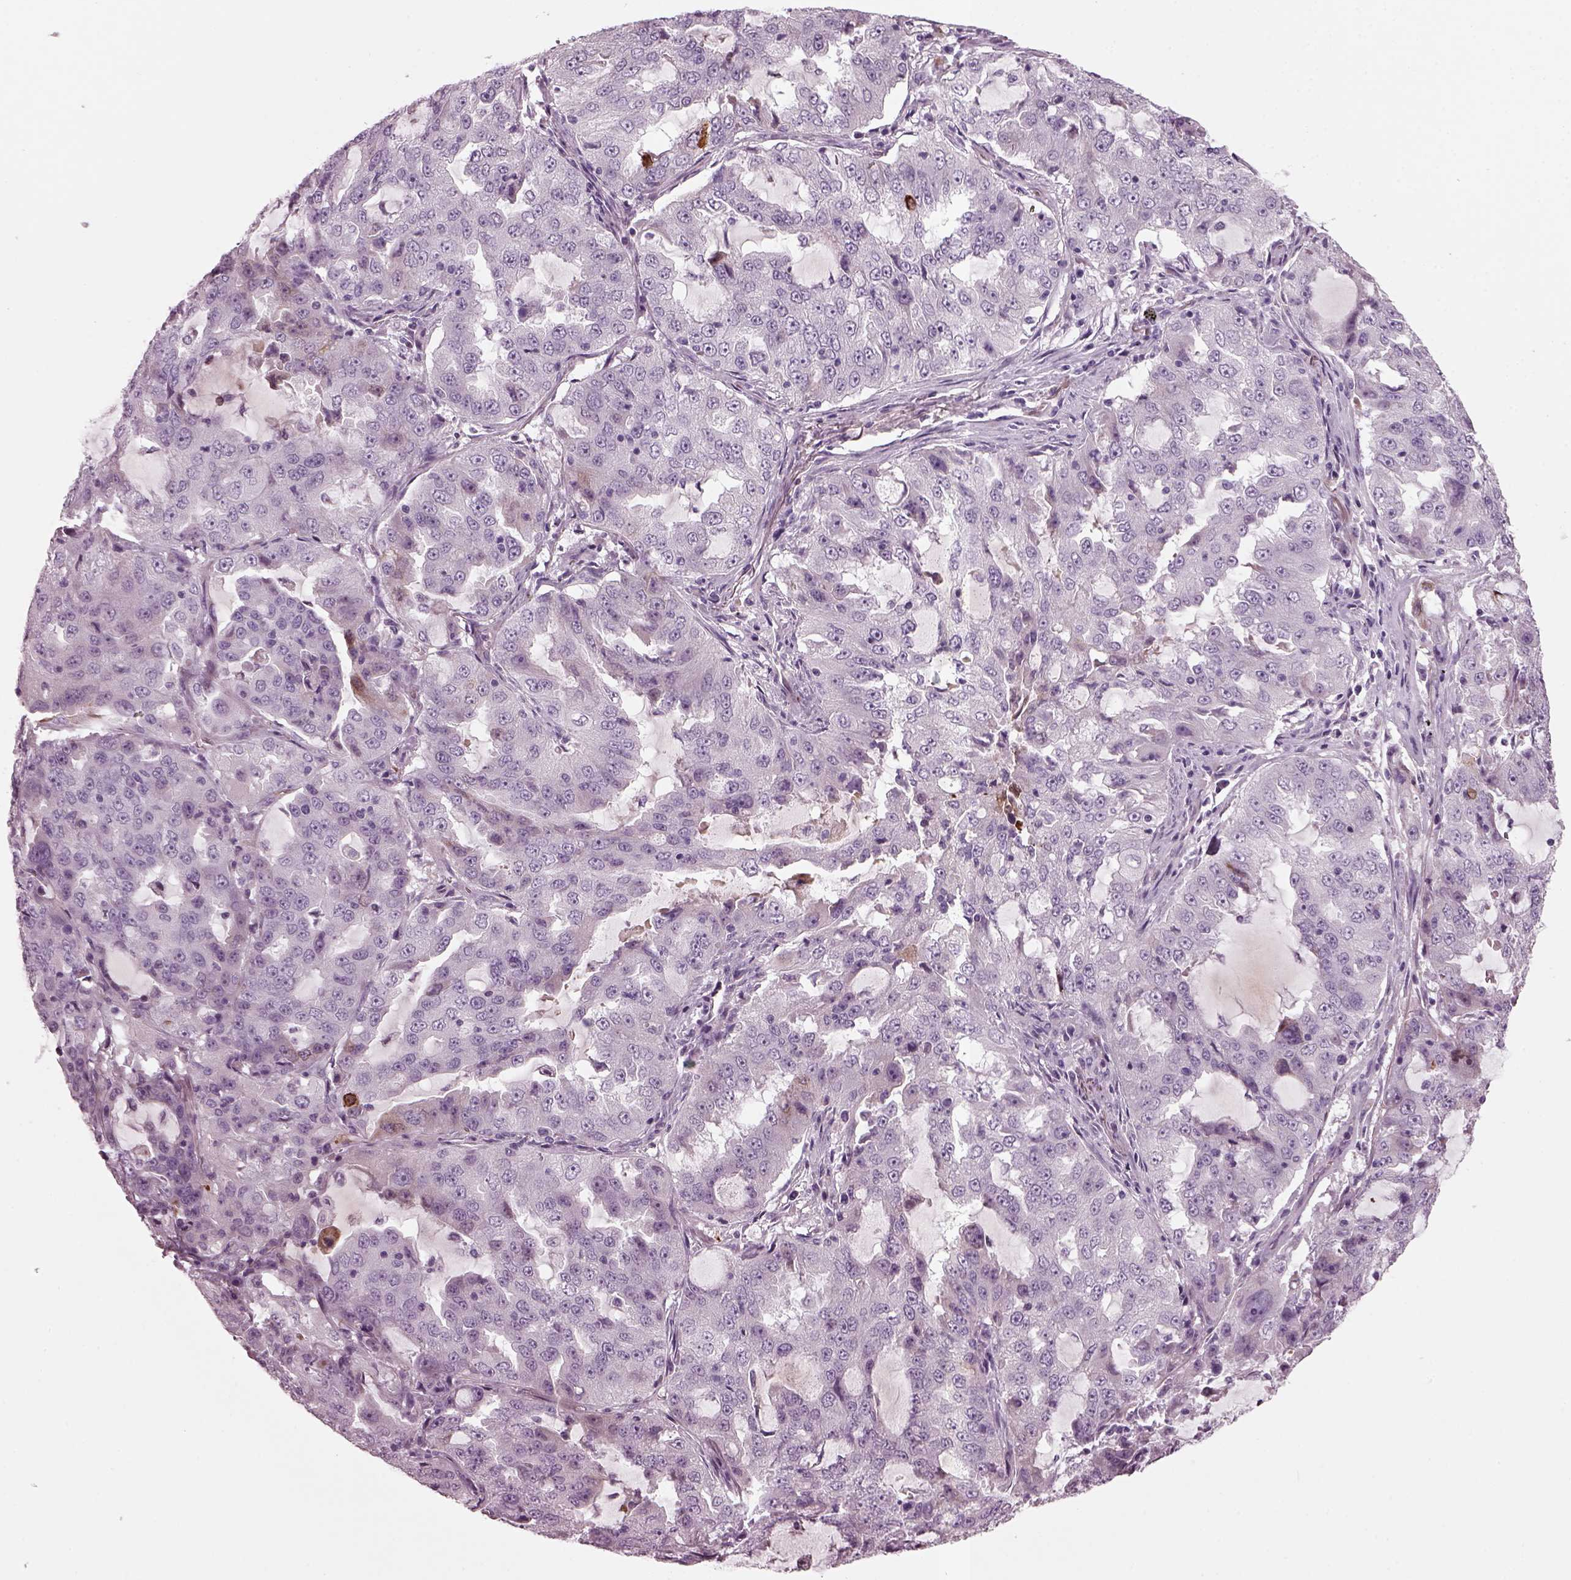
{"staining": {"intensity": "negative", "quantity": "none", "location": "none"}, "tissue": "lung cancer", "cell_type": "Tumor cells", "image_type": "cancer", "snomed": [{"axis": "morphology", "description": "Adenocarcinoma, NOS"}, {"axis": "topography", "description": "Lung"}], "caption": "Immunohistochemical staining of lung cancer (adenocarcinoma) reveals no significant positivity in tumor cells.", "gene": "DPYSL5", "patient": {"sex": "female", "age": 61}}